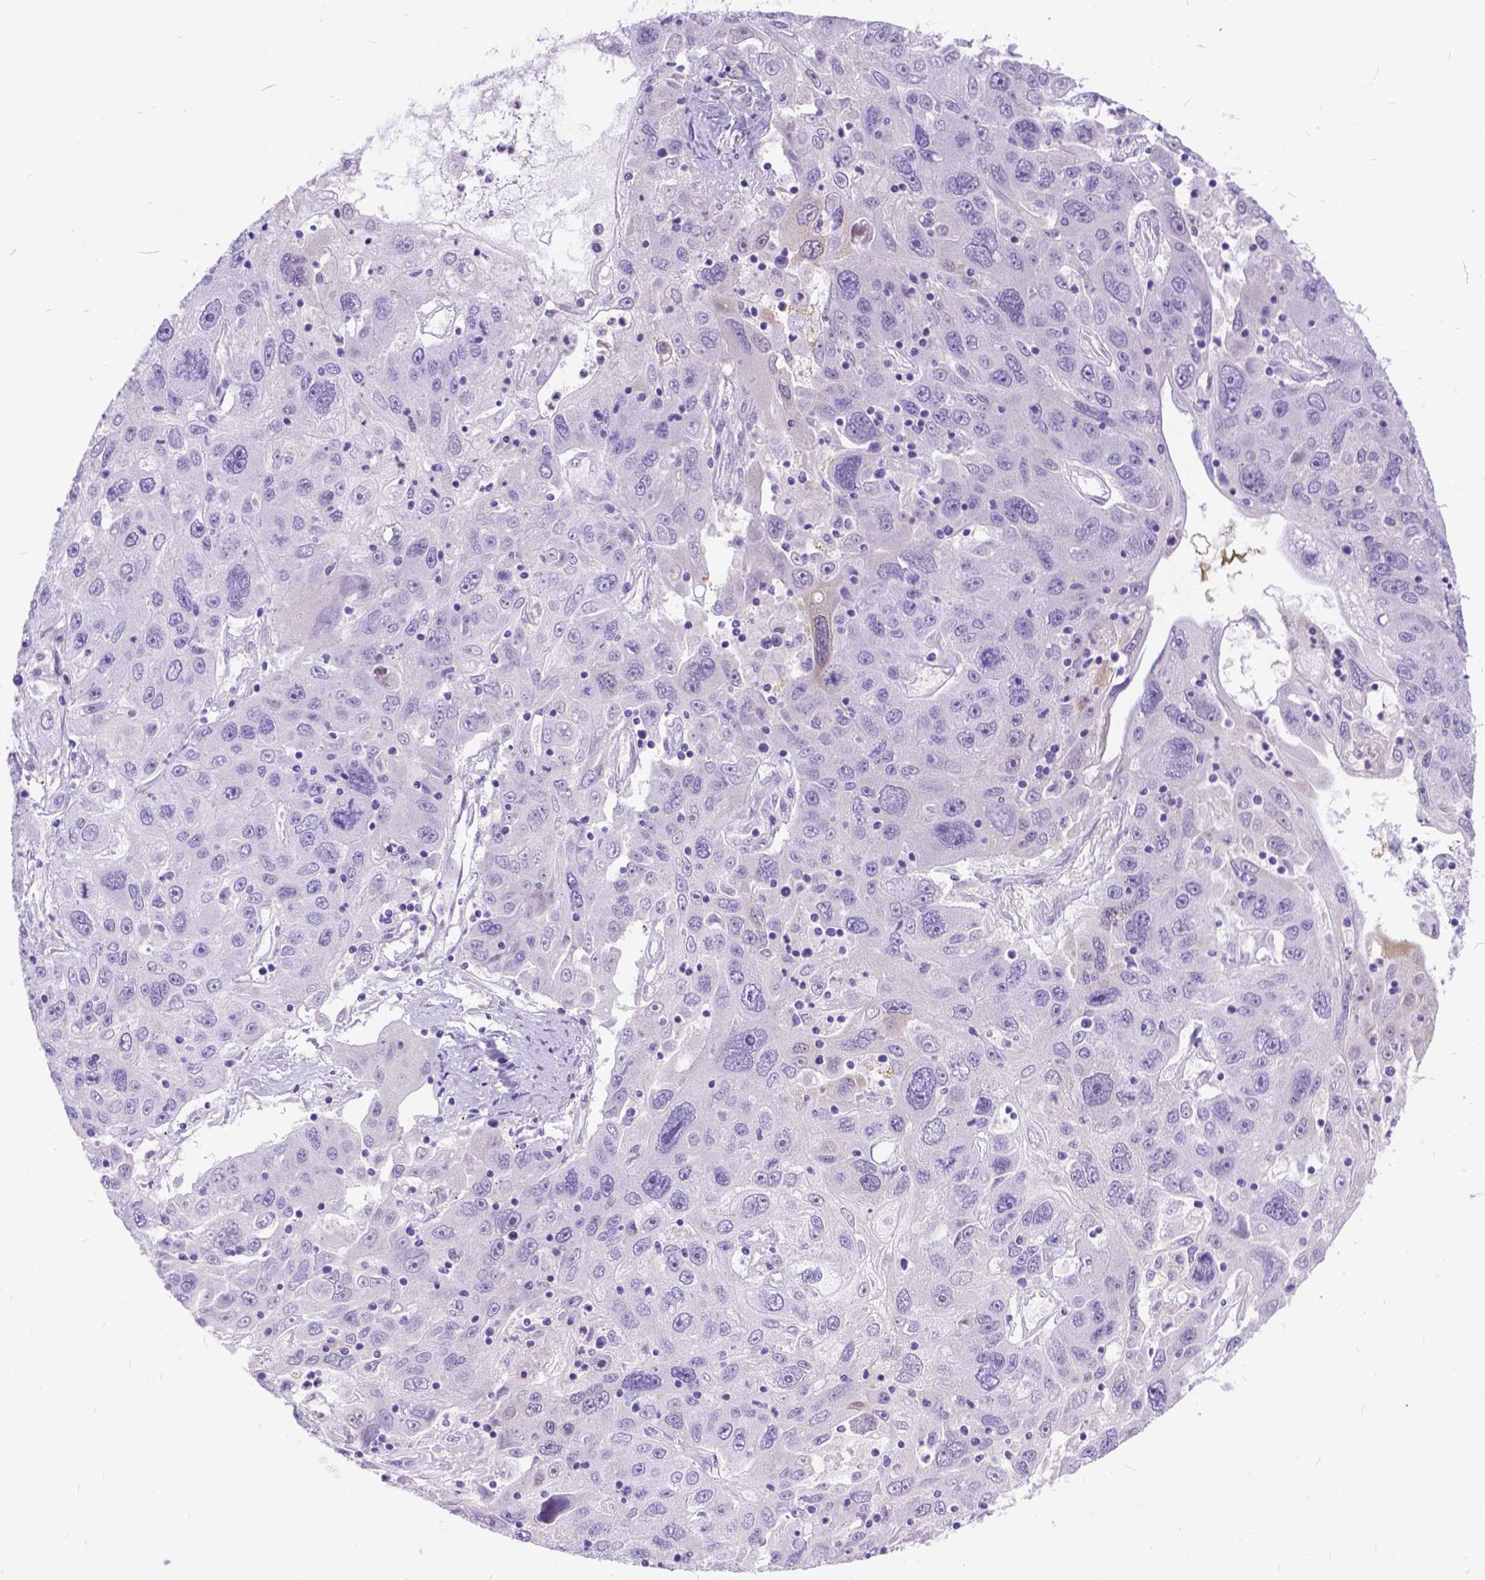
{"staining": {"intensity": "weak", "quantity": "<25%", "location": "cytoplasmic/membranous"}, "tissue": "stomach cancer", "cell_type": "Tumor cells", "image_type": "cancer", "snomed": [{"axis": "morphology", "description": "Adenocarcinoma, NOS"}, {"axis": "topography", "description": "Stomach"}], "caption": "High power microscopy photomicrograph of an immunohistochemistry (IHC) photomicrograph of stomach adenocarcinoma, revealing no significant expression in tumor cells.", "gene": "TMEM169", "patient": {"sex": "male", "age": 56}}